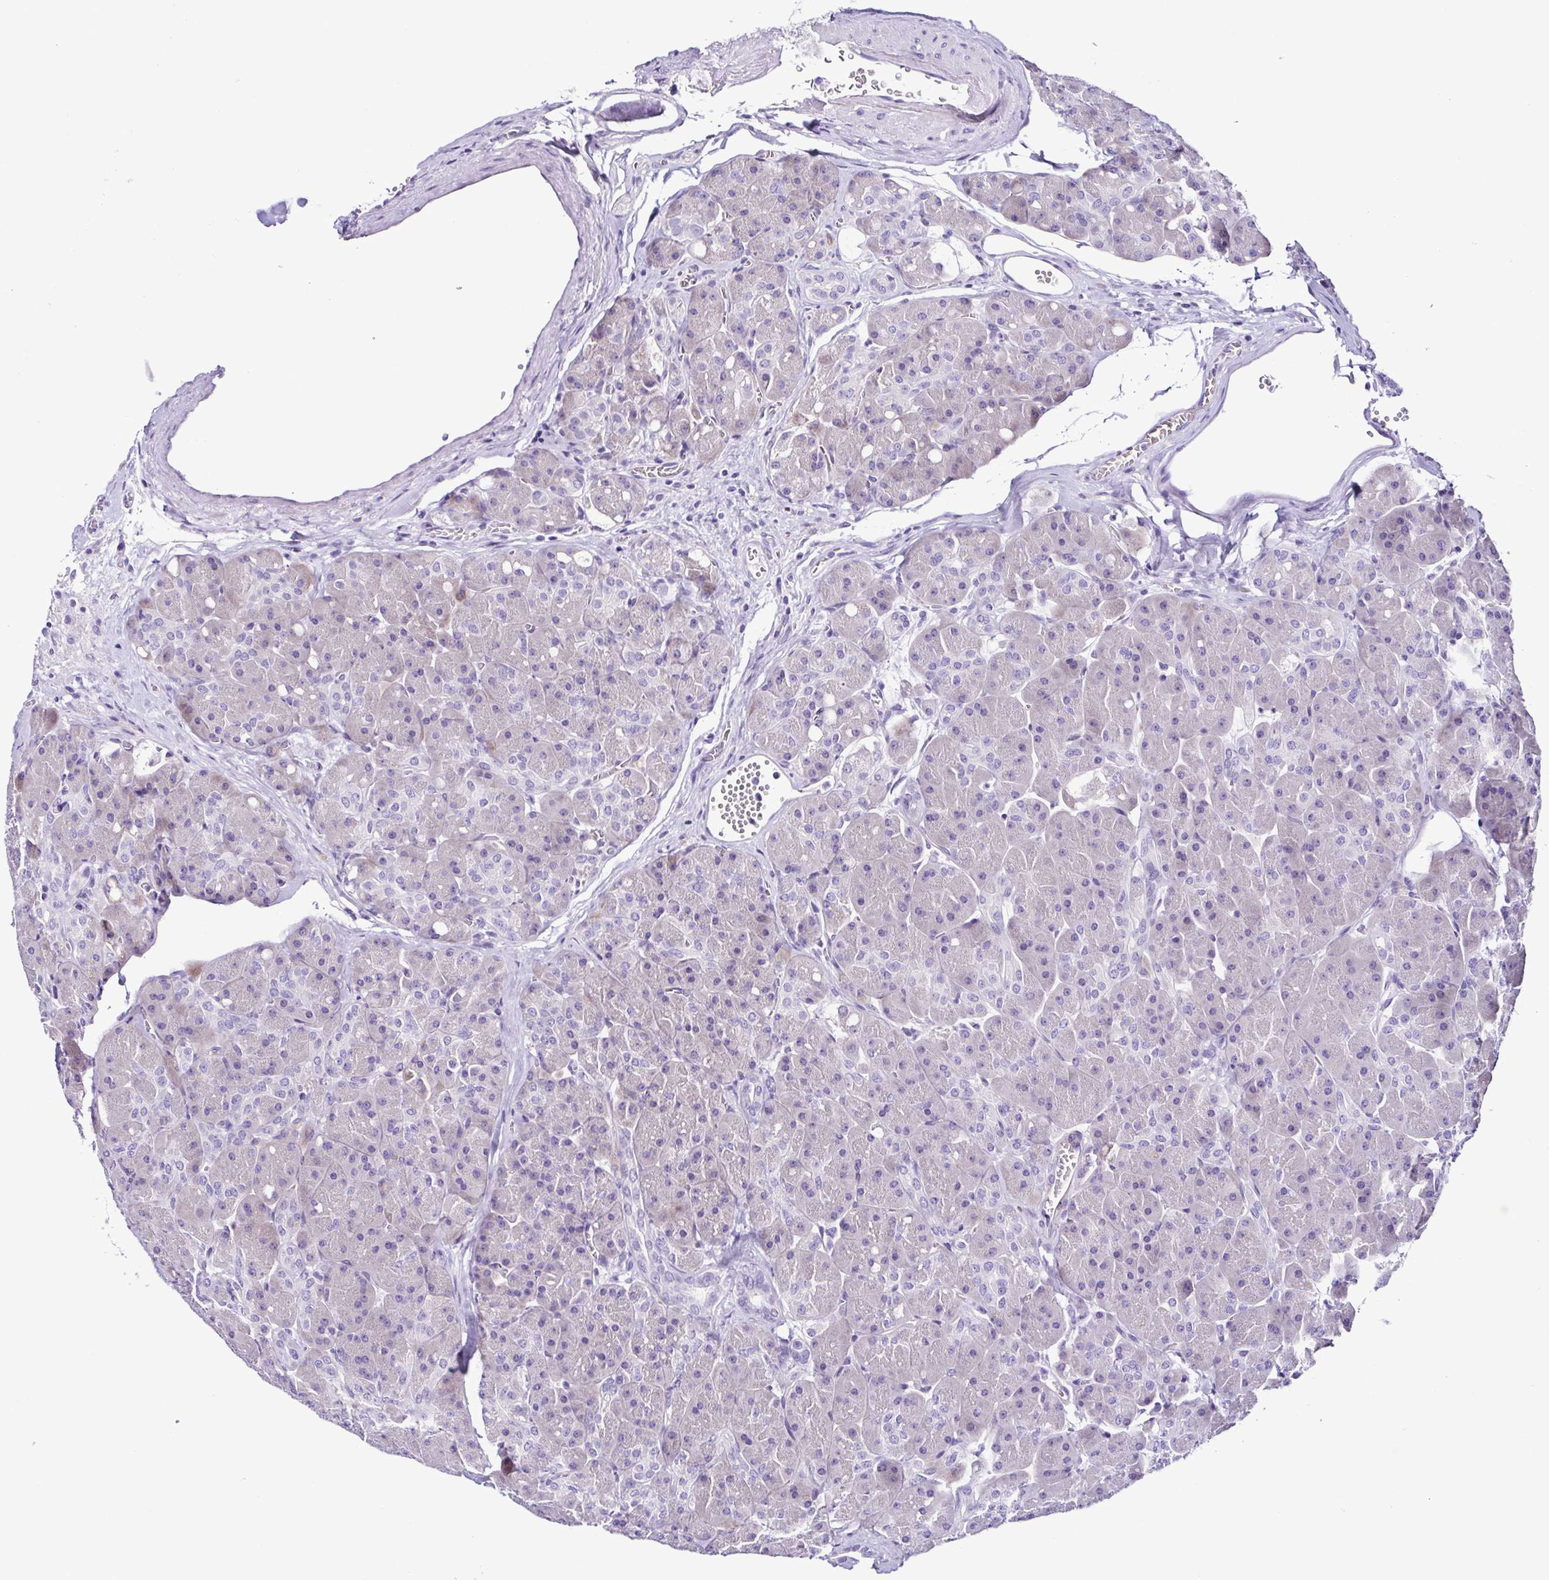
{"staining": {"intensity": "weak", "quantity": "25%-75%", "location": "cytoplasmic/membranous"}, "tissue": "pancreas", "cell_type": "Exocrine glandular cells", "image_type": "normal", "snomed": [{"axis": "morphology", "description": "Normal tissue, NOS"}, {"axis": "topography", "description": "Pancreas"}], "caption": "Immunohistochemistry of unremarkable pancreas displays low levels of weak cytoplasmic/membranous positivity in approximately 25%-75% of exocrine glandular cells.", "gene": "SRL", "patient": {"sex": "male", "age": 55}}